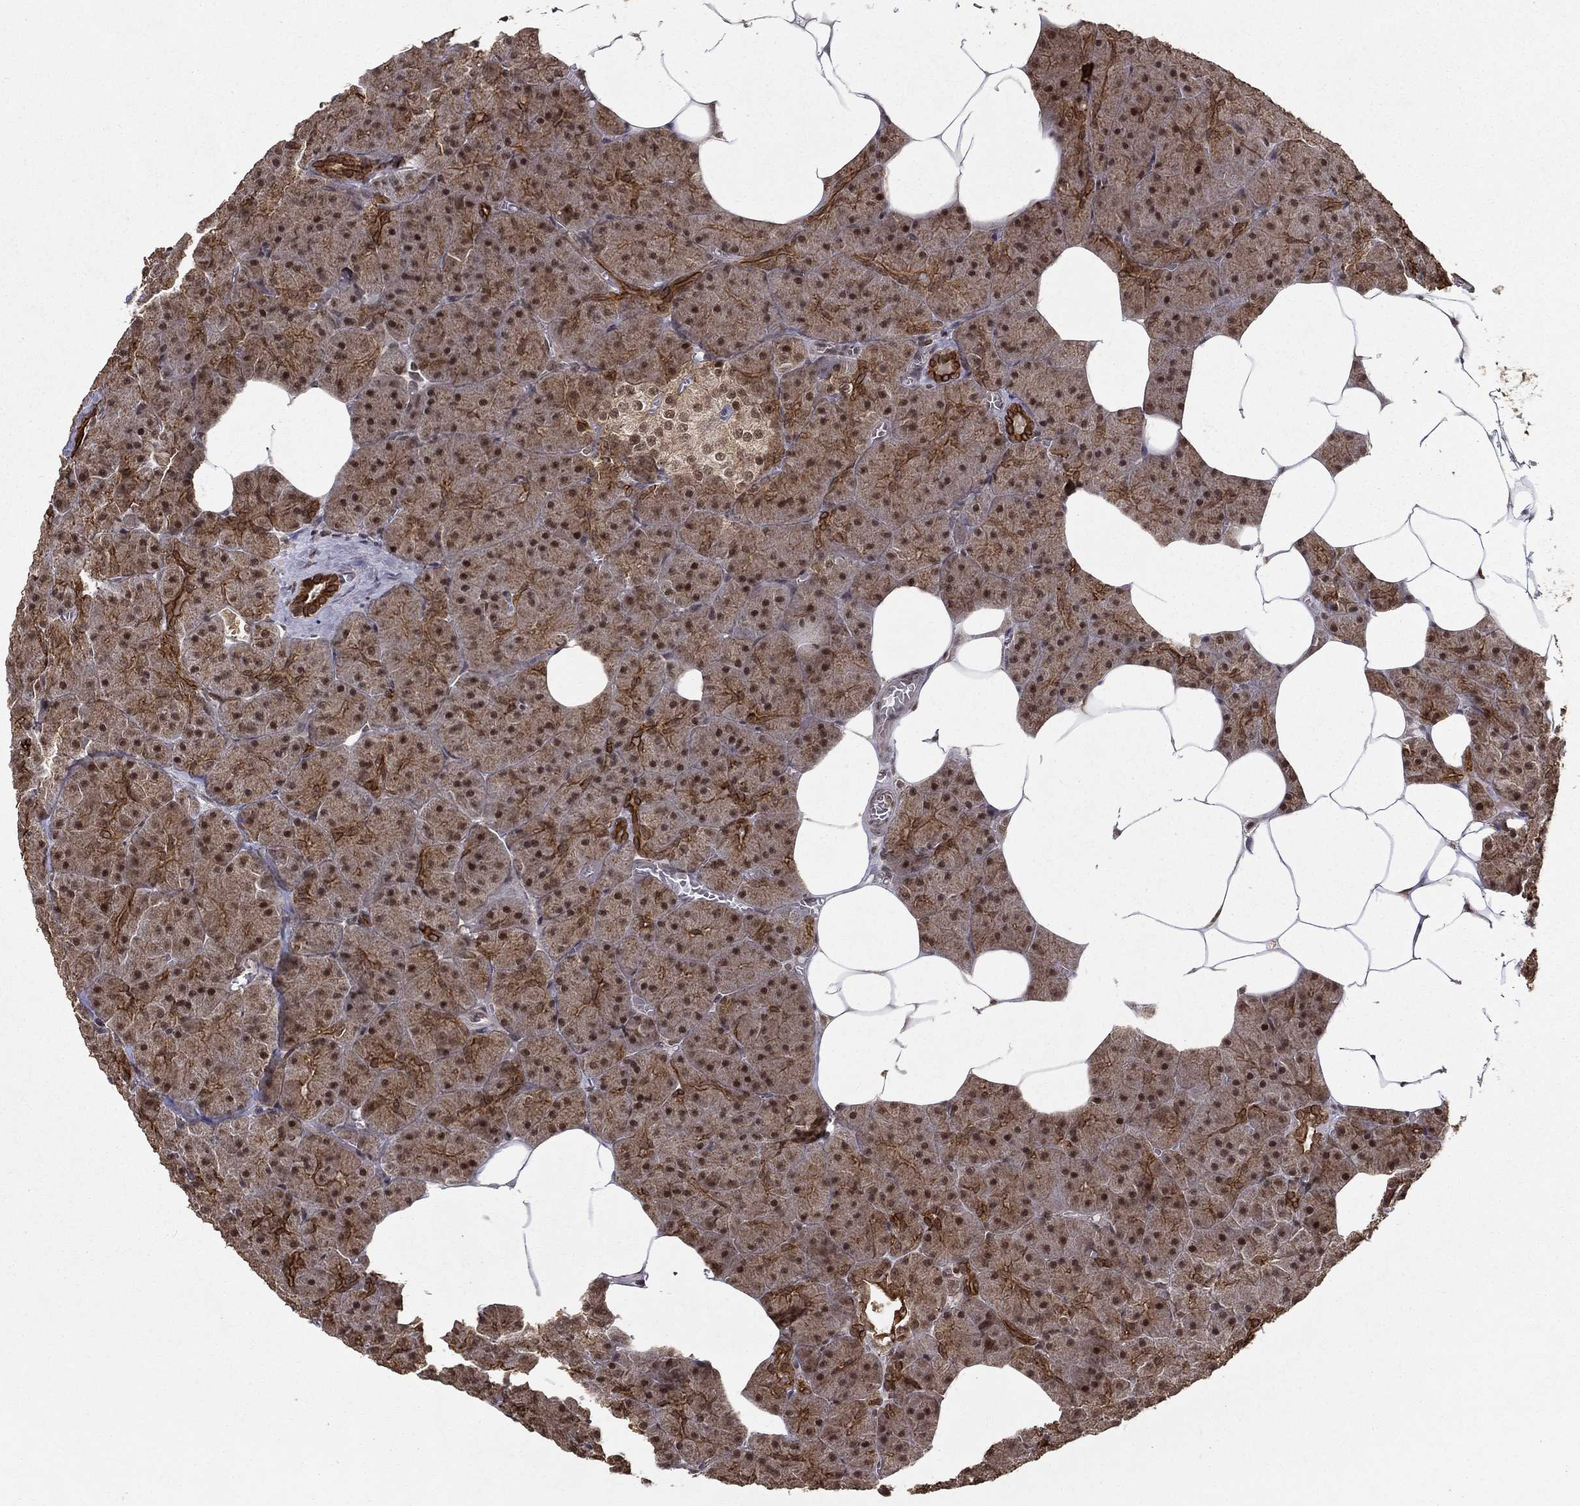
{"staining": {"intensity": "strong", "quantity": "<25%", "location": "cytoplasmic/membranous"}, "tissue": "pancreas", "cell_type": "Exocrine glandular cells", "image_type": "normal", "snomed": [{"axis": "morphology", "description": "Normal tissue, NOS"}, {"axis": "topography", "description": "Pancreas"}], "caption": "DAB immunohistochemical staining of unremarkable human pancreas displays strong cytoplasmic/membranous protein expression in about <25% of exocrine glandular cells. Nuclei are stained in blue.", "gene": "CDCA7L", "patient": {"sex": "male", "age": 61}}